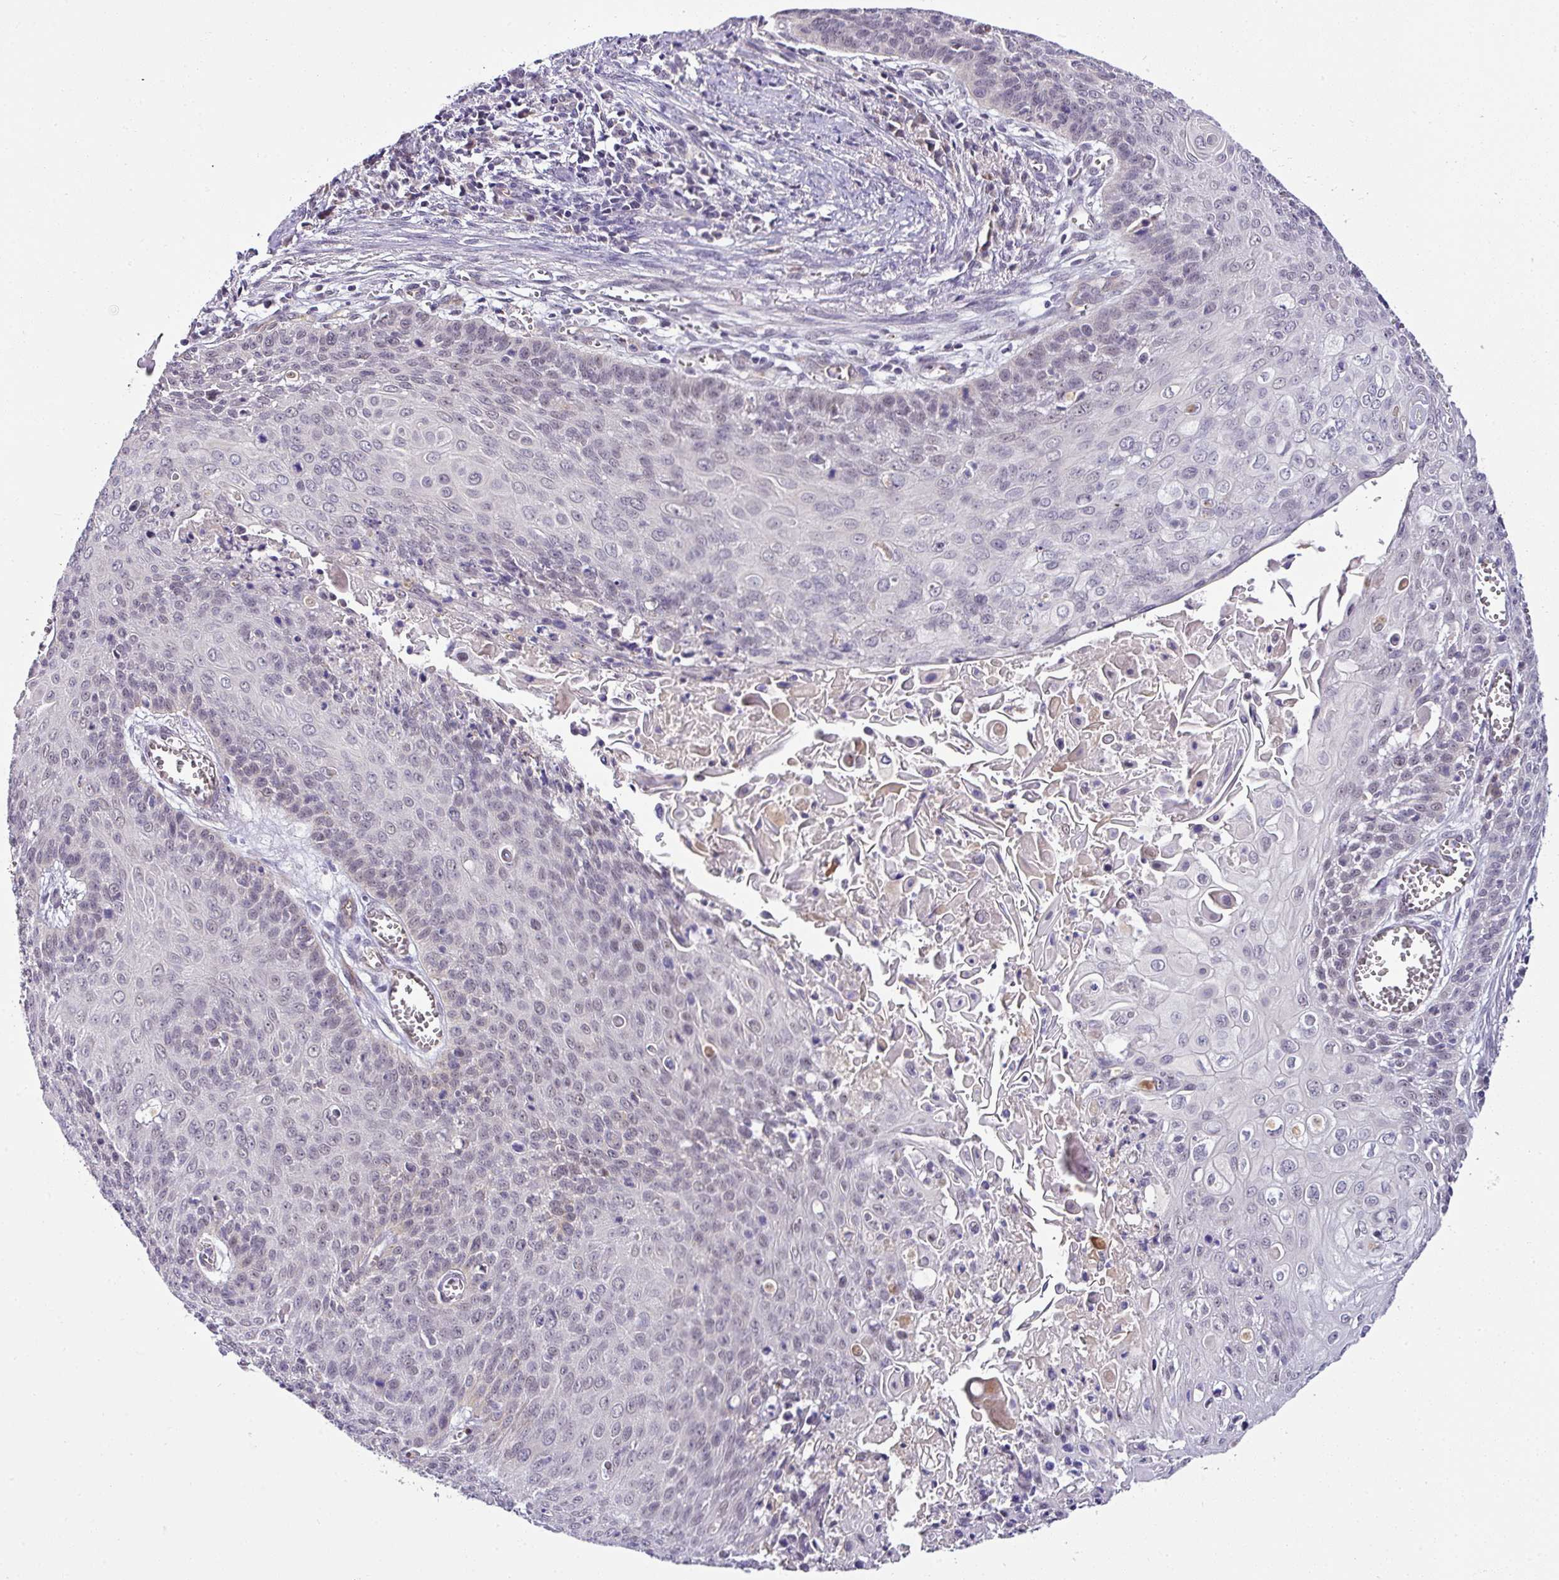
{"staining": {"intensity": "weak", "quantity": "<25%", "location": "nuclear"}, "tissue": "cervical cancer", "cell_type": "Tumor cells", "image_type": "cancer", "snomed": [{"axis": "morphology", "description": "Squamous cell carcinoma, NOS"}, {"axis": "topography", "description": "Cervix"}], "caption": "This is a histopathology image of IHC staining of squamous cell carcinoma (cervical), which shows no positivity in tumor cells.", "gene": "NAPSA", "patient": {"sex": "female", "age": 39}}